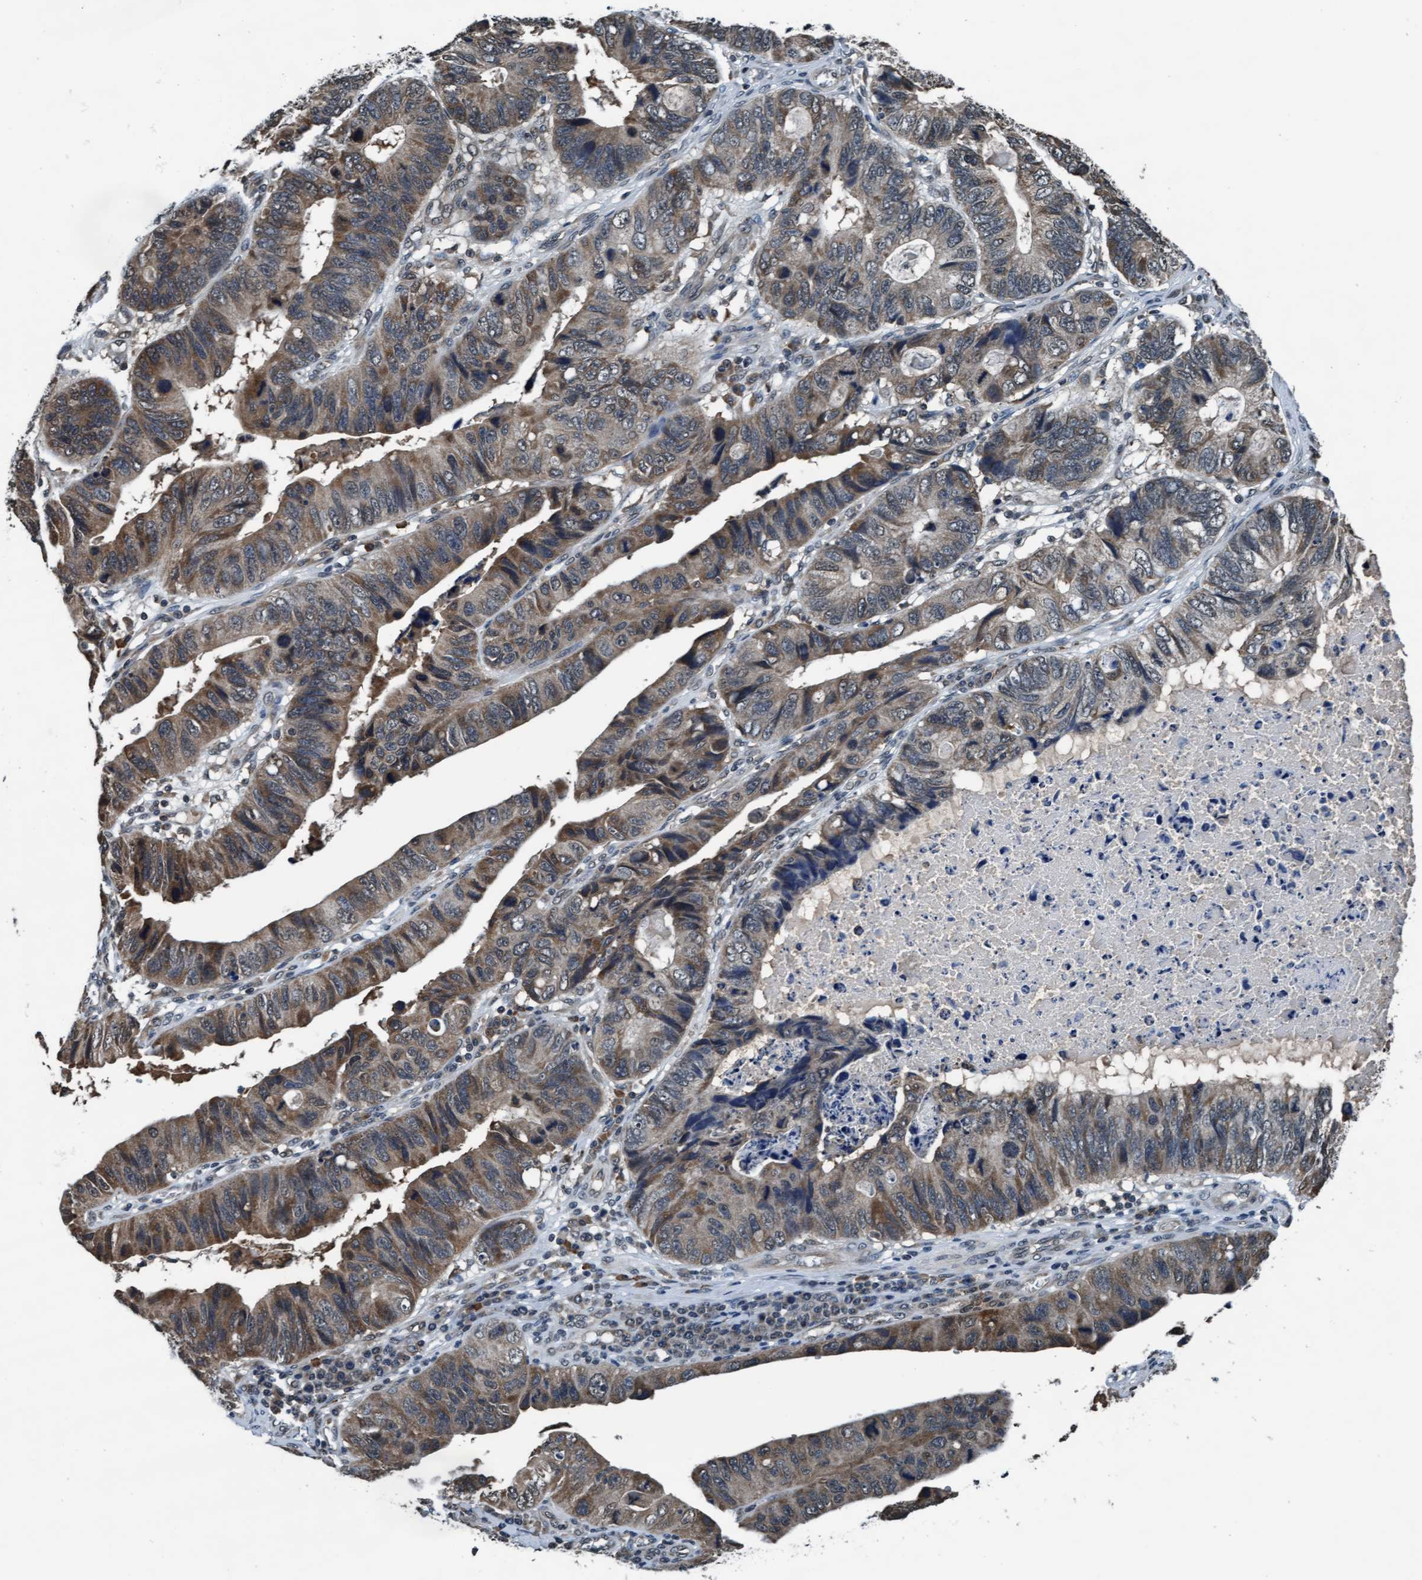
{"staining": {"intensity": "moderate", "quantity": "25%-75%", "location": "cytoplasmic/membranous"}, "tissue": "stomach cancer", "cell_type": "Tumor cells", "image_type": "cancer", "snomed": [{"axis": "morphology", "description": "Adenocarcinoma, NOS"}, {"axis": "topography", "description": "Stomach"}], "caption": "Stomach adenocarcinoma stained for a protein (brown) reveals moderate cytoplasmic/membranous positive positivity in approximately 25%-75% of tumor cells.", "gene": "WASF1", "patient": {"sex": "male", "age": 59}}